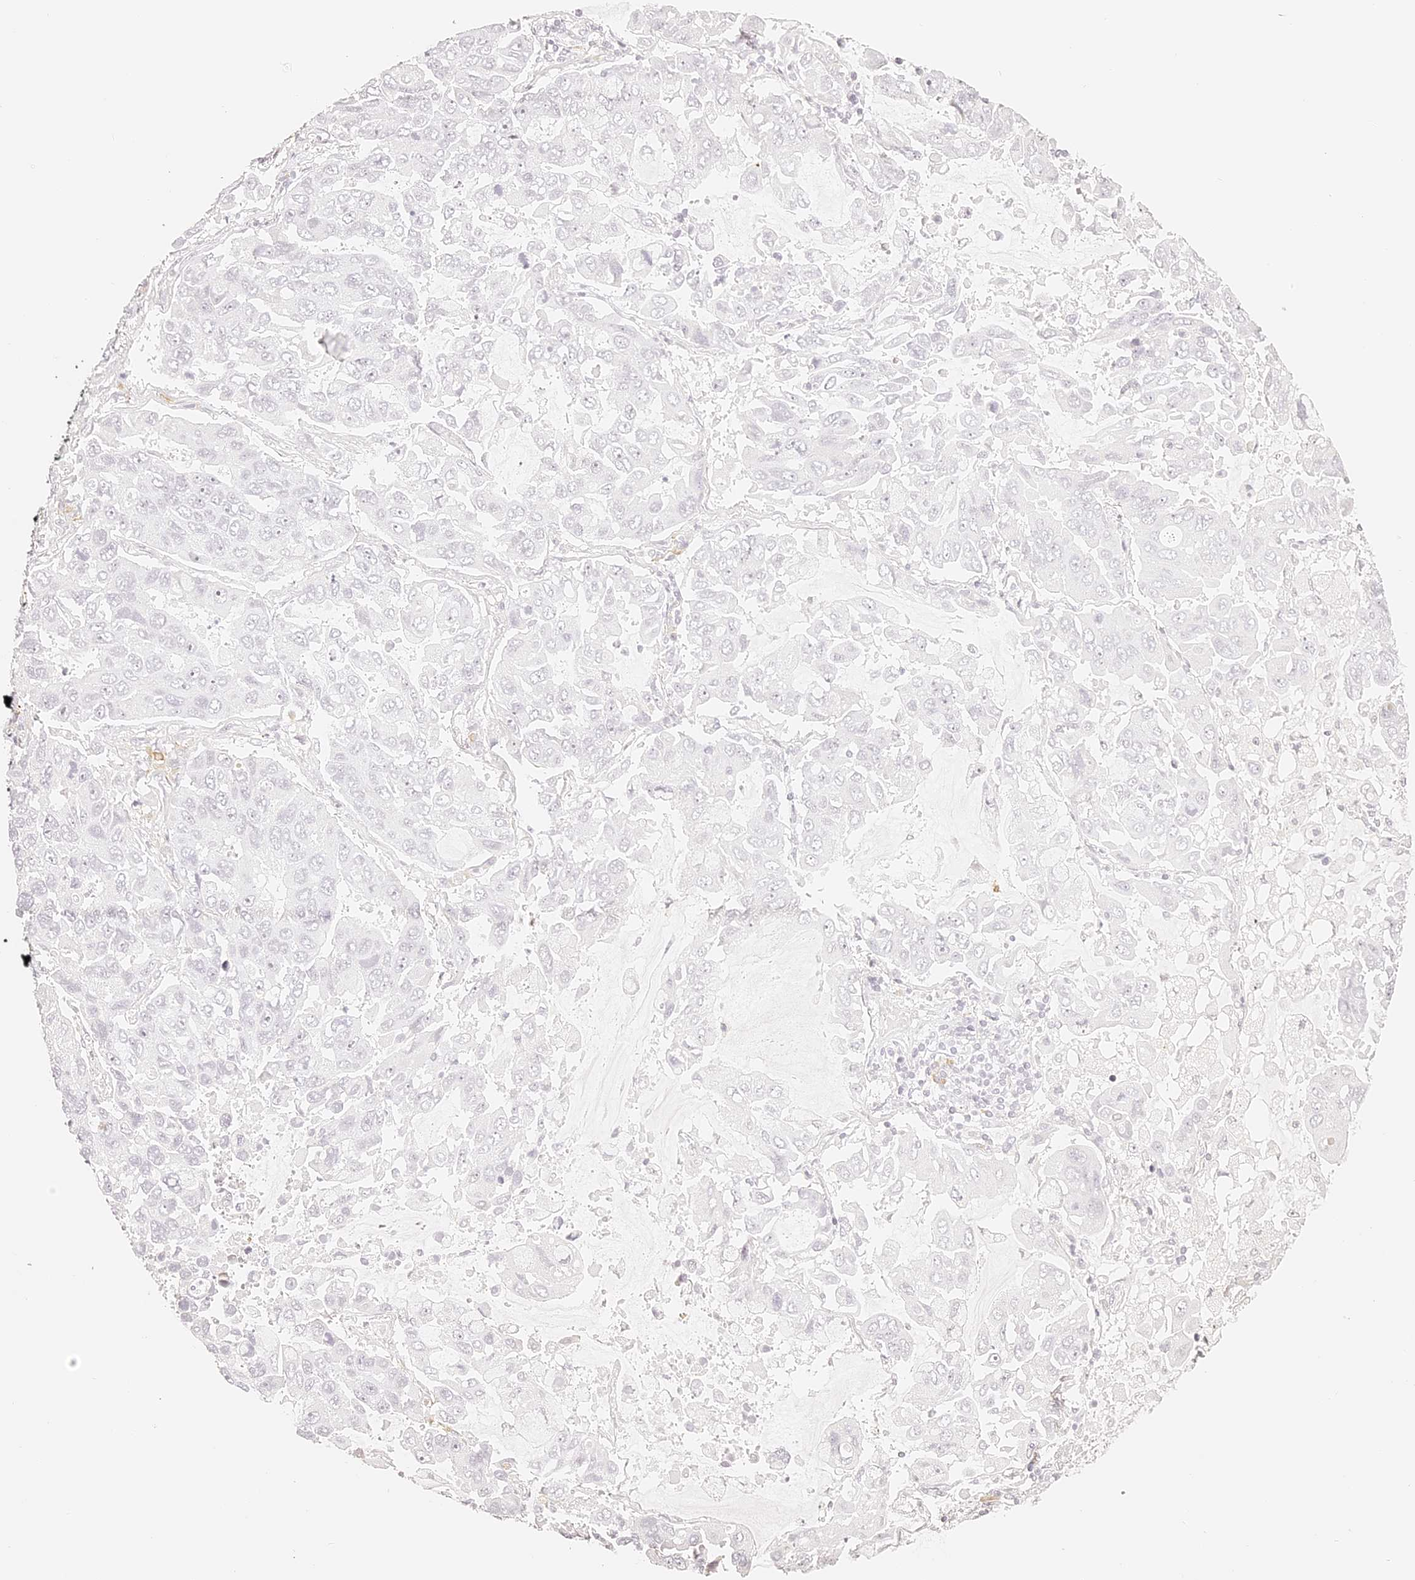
{"staining": {"intensity": "negative", "quantity": "none", "location": "none"}, "tissue": "lung cancer", "cell_type": "Tumor cells", "image_type": "cancer", "snomed": [{"axis": "morphology", "description": "Adenocarcinoma, NOS"}, {"axis": "topography", "description": "Lung"}], "caption": "Immunohistochemical staining of lung cancer (adenocarcinoma) reveals no significant positivity in tumor cells. The staining is performed using DAB brown chromogen with nuclei counter-stained in using hematoxylin.", "gene": "TRIM45", "patient": {"sex": "male", "age": 64}}